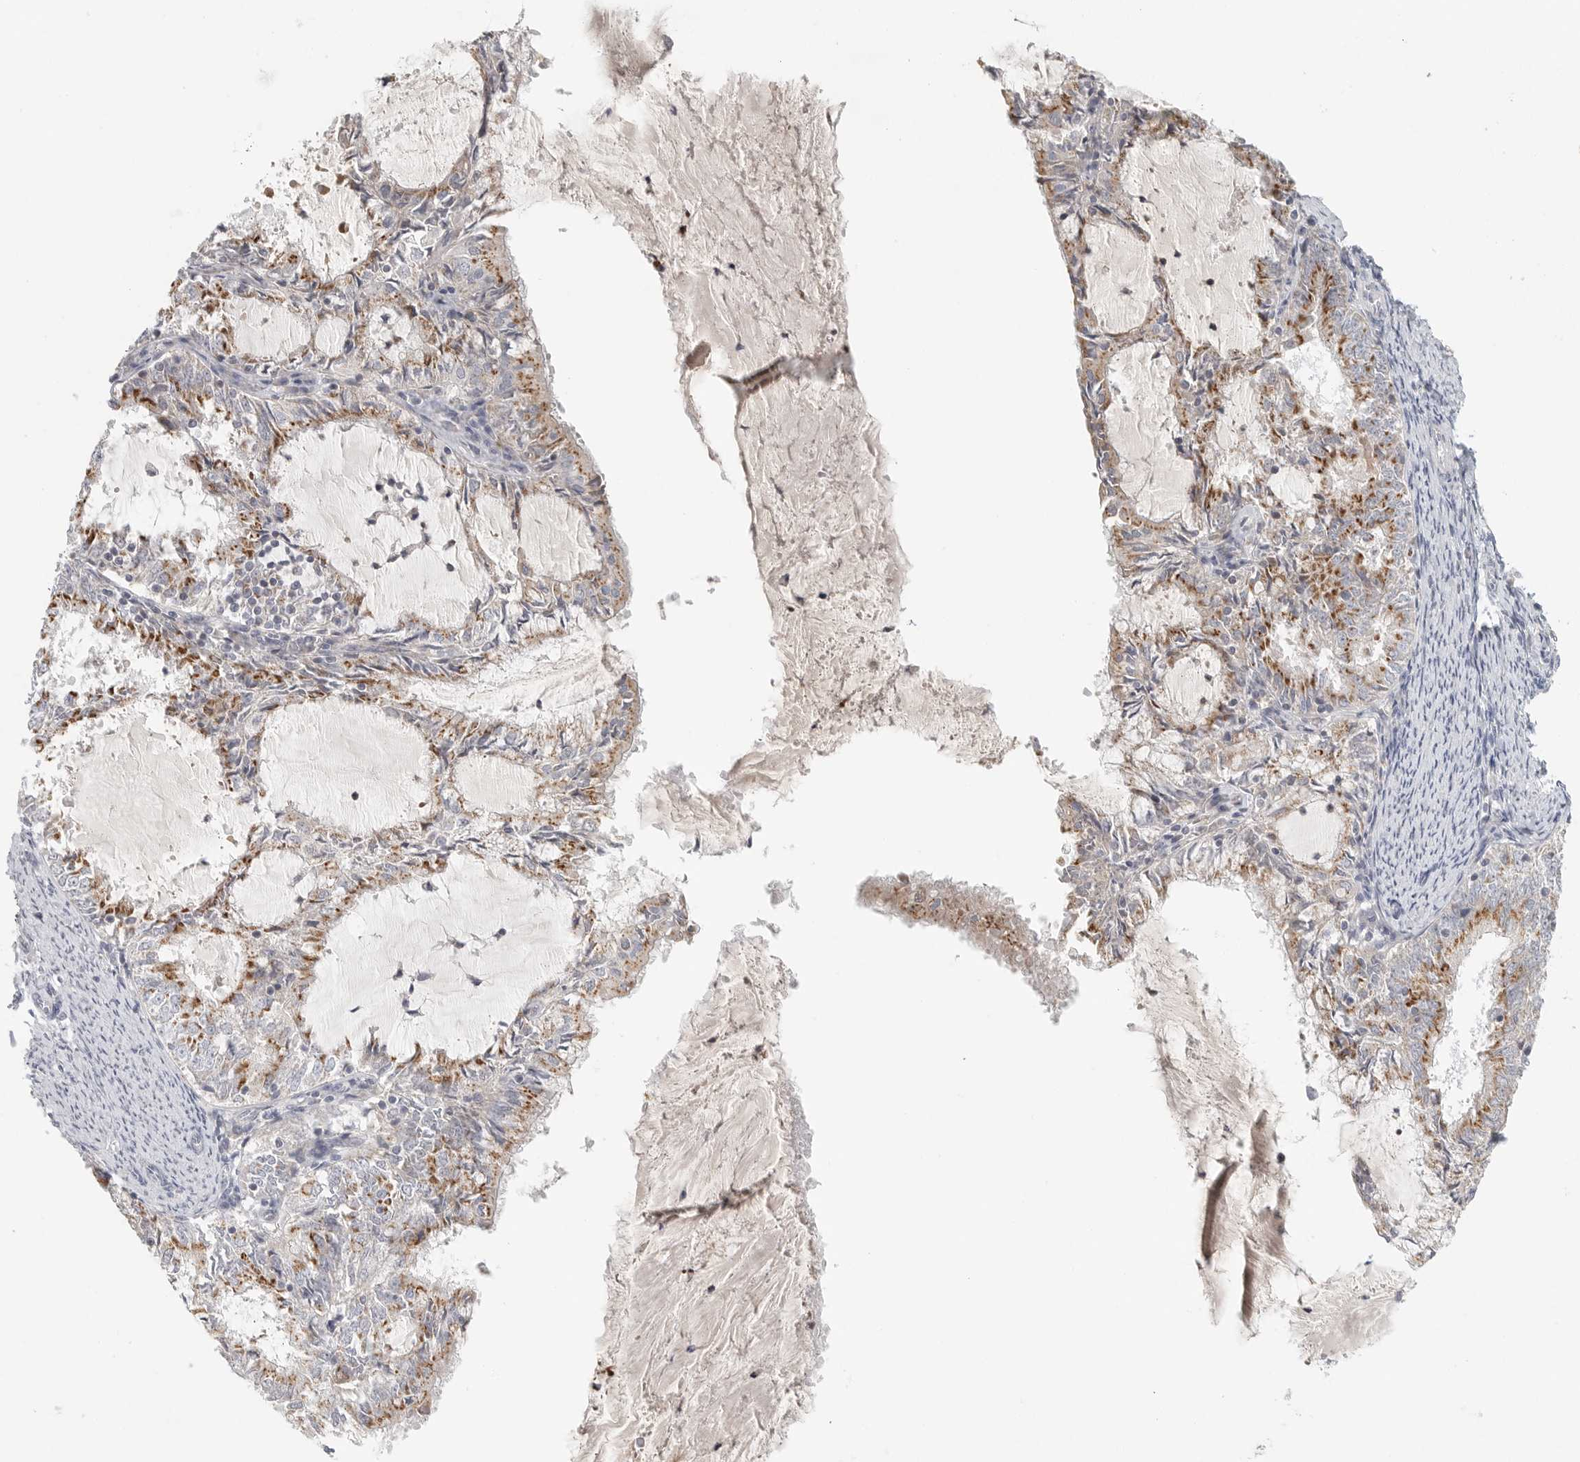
{"staining": {"intensity": "moderate", "quantity": ">75%", "location": "cytoplasmic/membranous"}, "tissue": "endometrial cancer", "cell_type": "Tumor cells", "image_type": "cancer", "snomed": [{"axis": "morphology", "description": "Adenocarcinoma, NOS"}, {"axis": "topography", "description": "Endometrium"}], "caption": "A photomicrograph of human endometrial cancer (adenocarcinoma) stained for a protein shows moderate cytoplasmic/membranous brown staining in tumor cells.", "gene": "SLC25A26", "patient": {"sex": "female", "age": 57}}